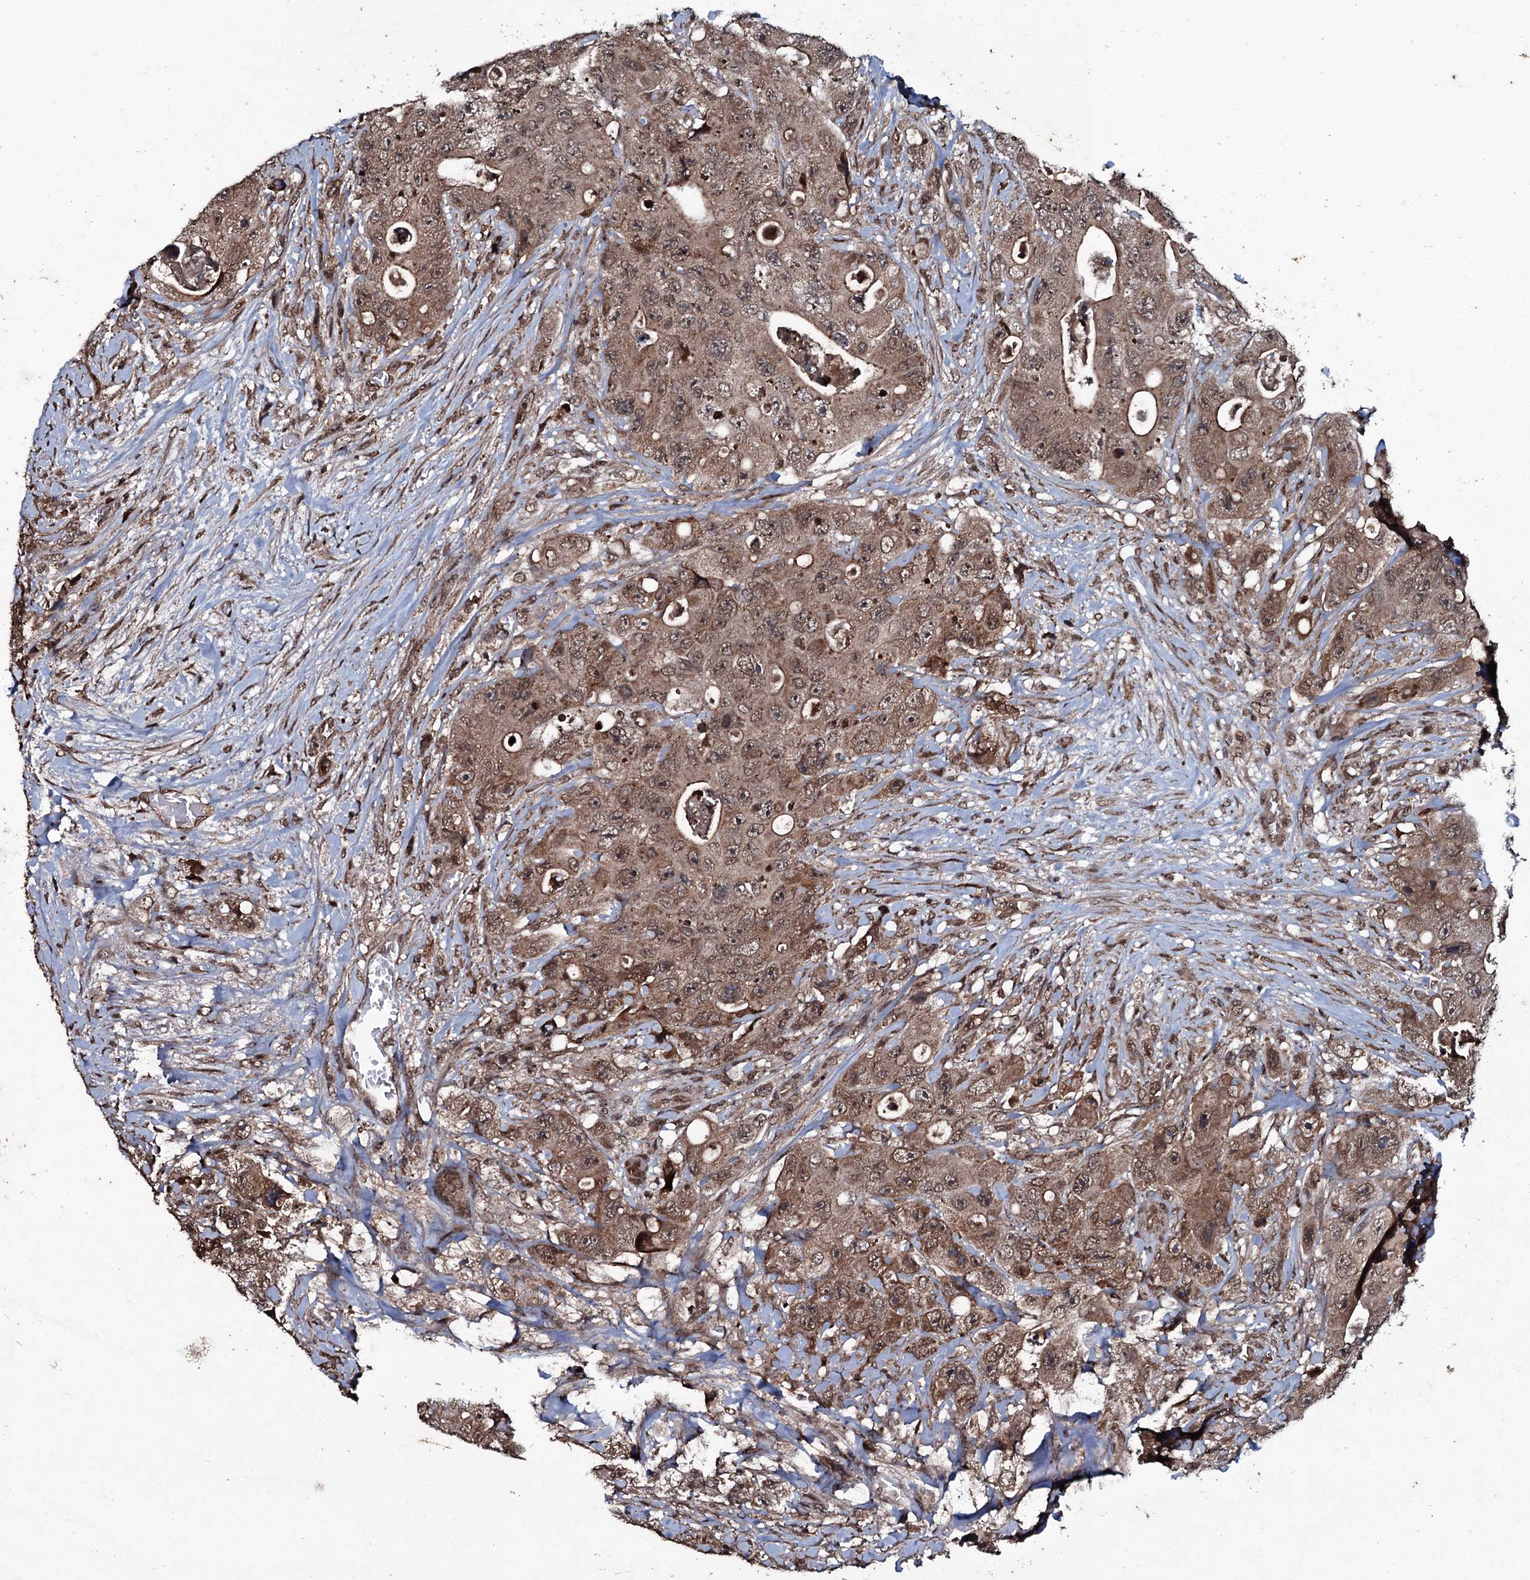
{"staining": {"intensity": "strong", "quantity": ">75%", "location": "cytoplasmic/membranous,nuclear"}, "tissue": "colorectal cancer", "cell_type": "Tumor cells", "image_type": "cancer", "snomed": [{"axis": "morphology", "description": "Adenocarcinoma, NOS"}, {"axis": "topography", "description": "Colon"}], "caption": "The image reveals a brown stain indicating the presence of a protein in the cytoplasmic/membranous and nuclear of tumor cells in colorectal cancer.", "gene": "MRPS31", "patient": {"sex": "female", "age": 46}}